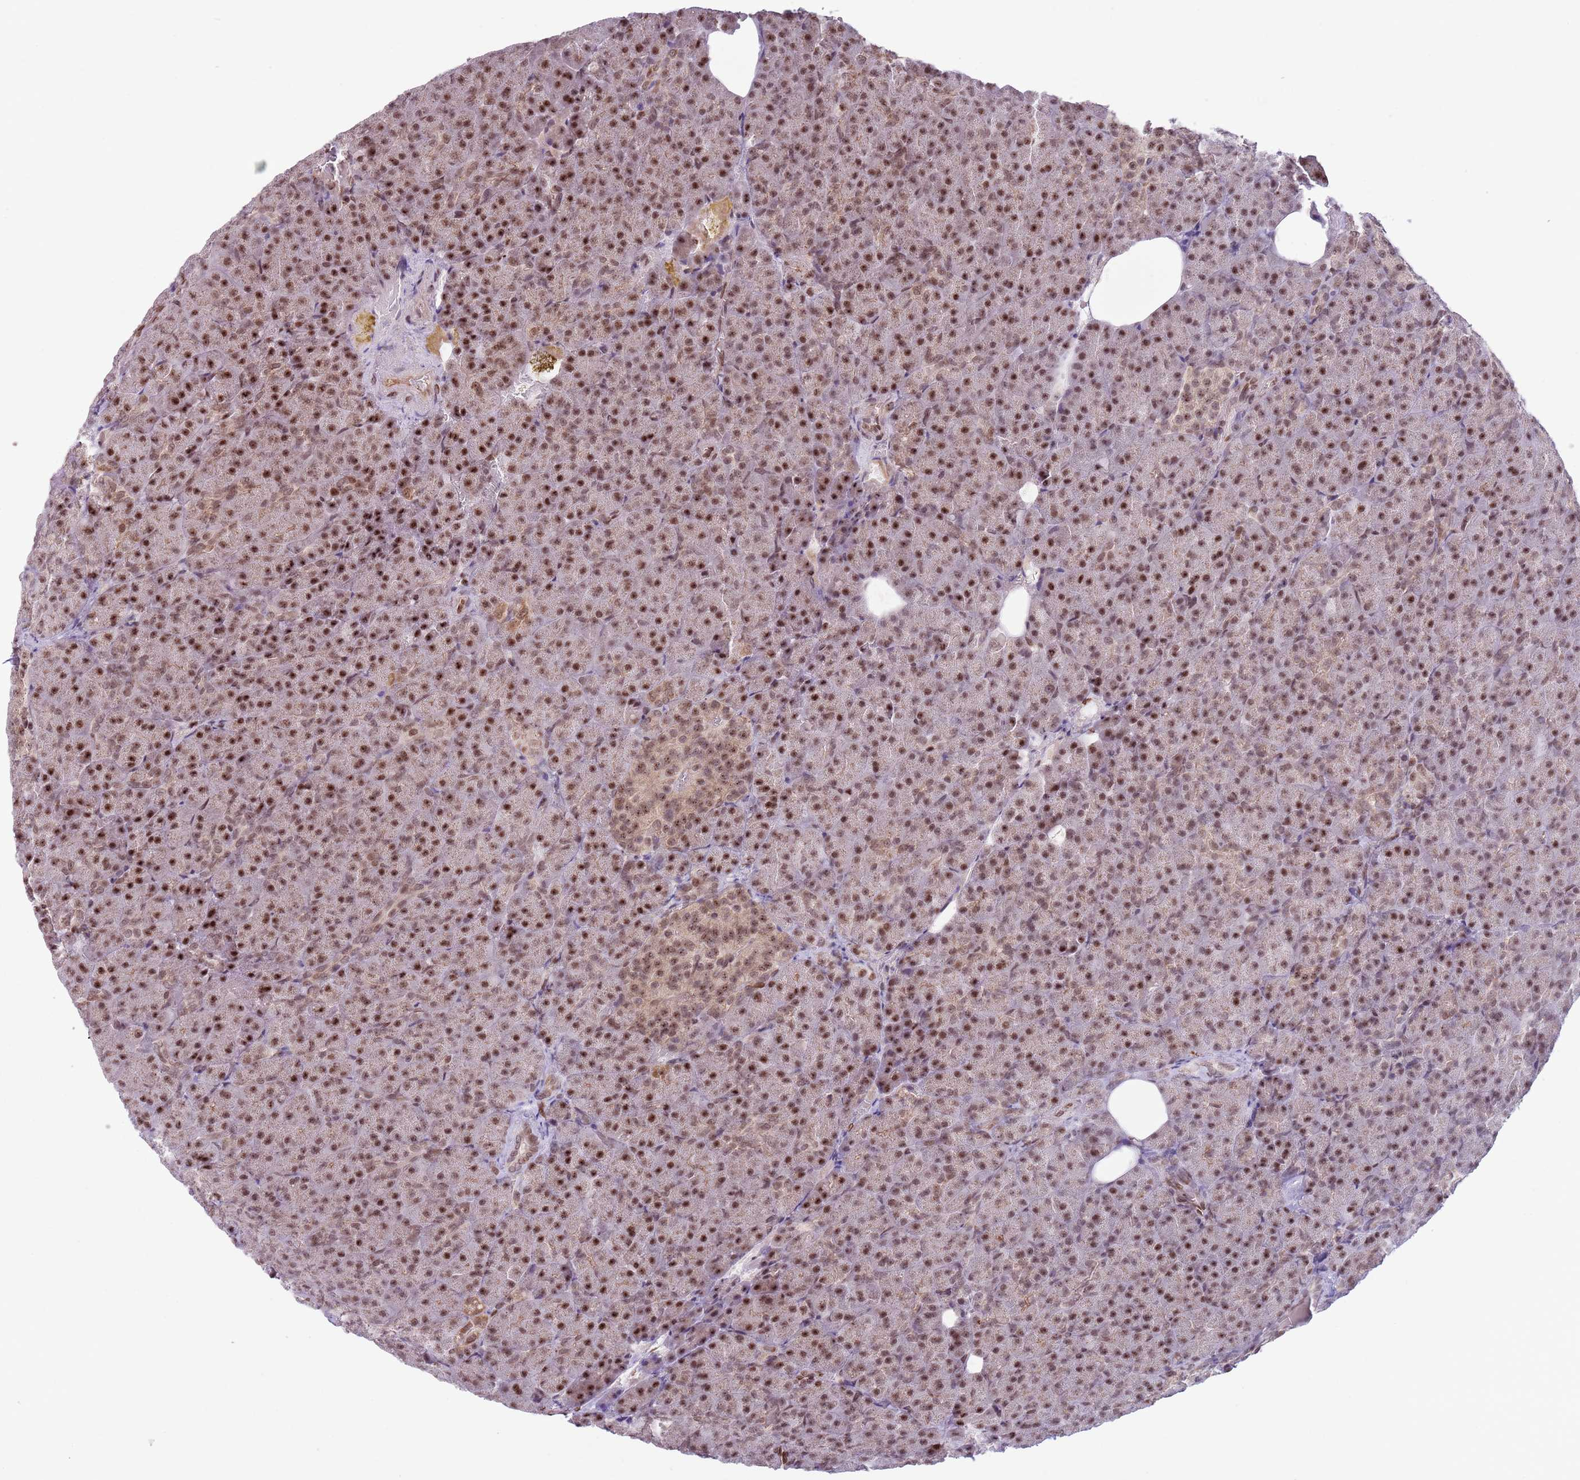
{"staining": {"intensity": "moderate", "quantity": ">75%", "location": "cytoplasmic/membranous,nuclear"}, "tissue": "pancreas", "cell_type": "Exocrine glandular cells", "image_type": "normal", "snomed": [{"axis": "morphology", "description": "Normal tissue, NOS"}, {"axis": "topography", "description": "Pancreas"}], "caption": "Benign pancreas demonstrates moderate cytoplasmic/membranous,nuclear staining in about >75% of exocrine glandular cells, visualized by immunohistochemistry.", "gene": "SIPA1L3", "patient": {"sex": "female", "age": 74}}